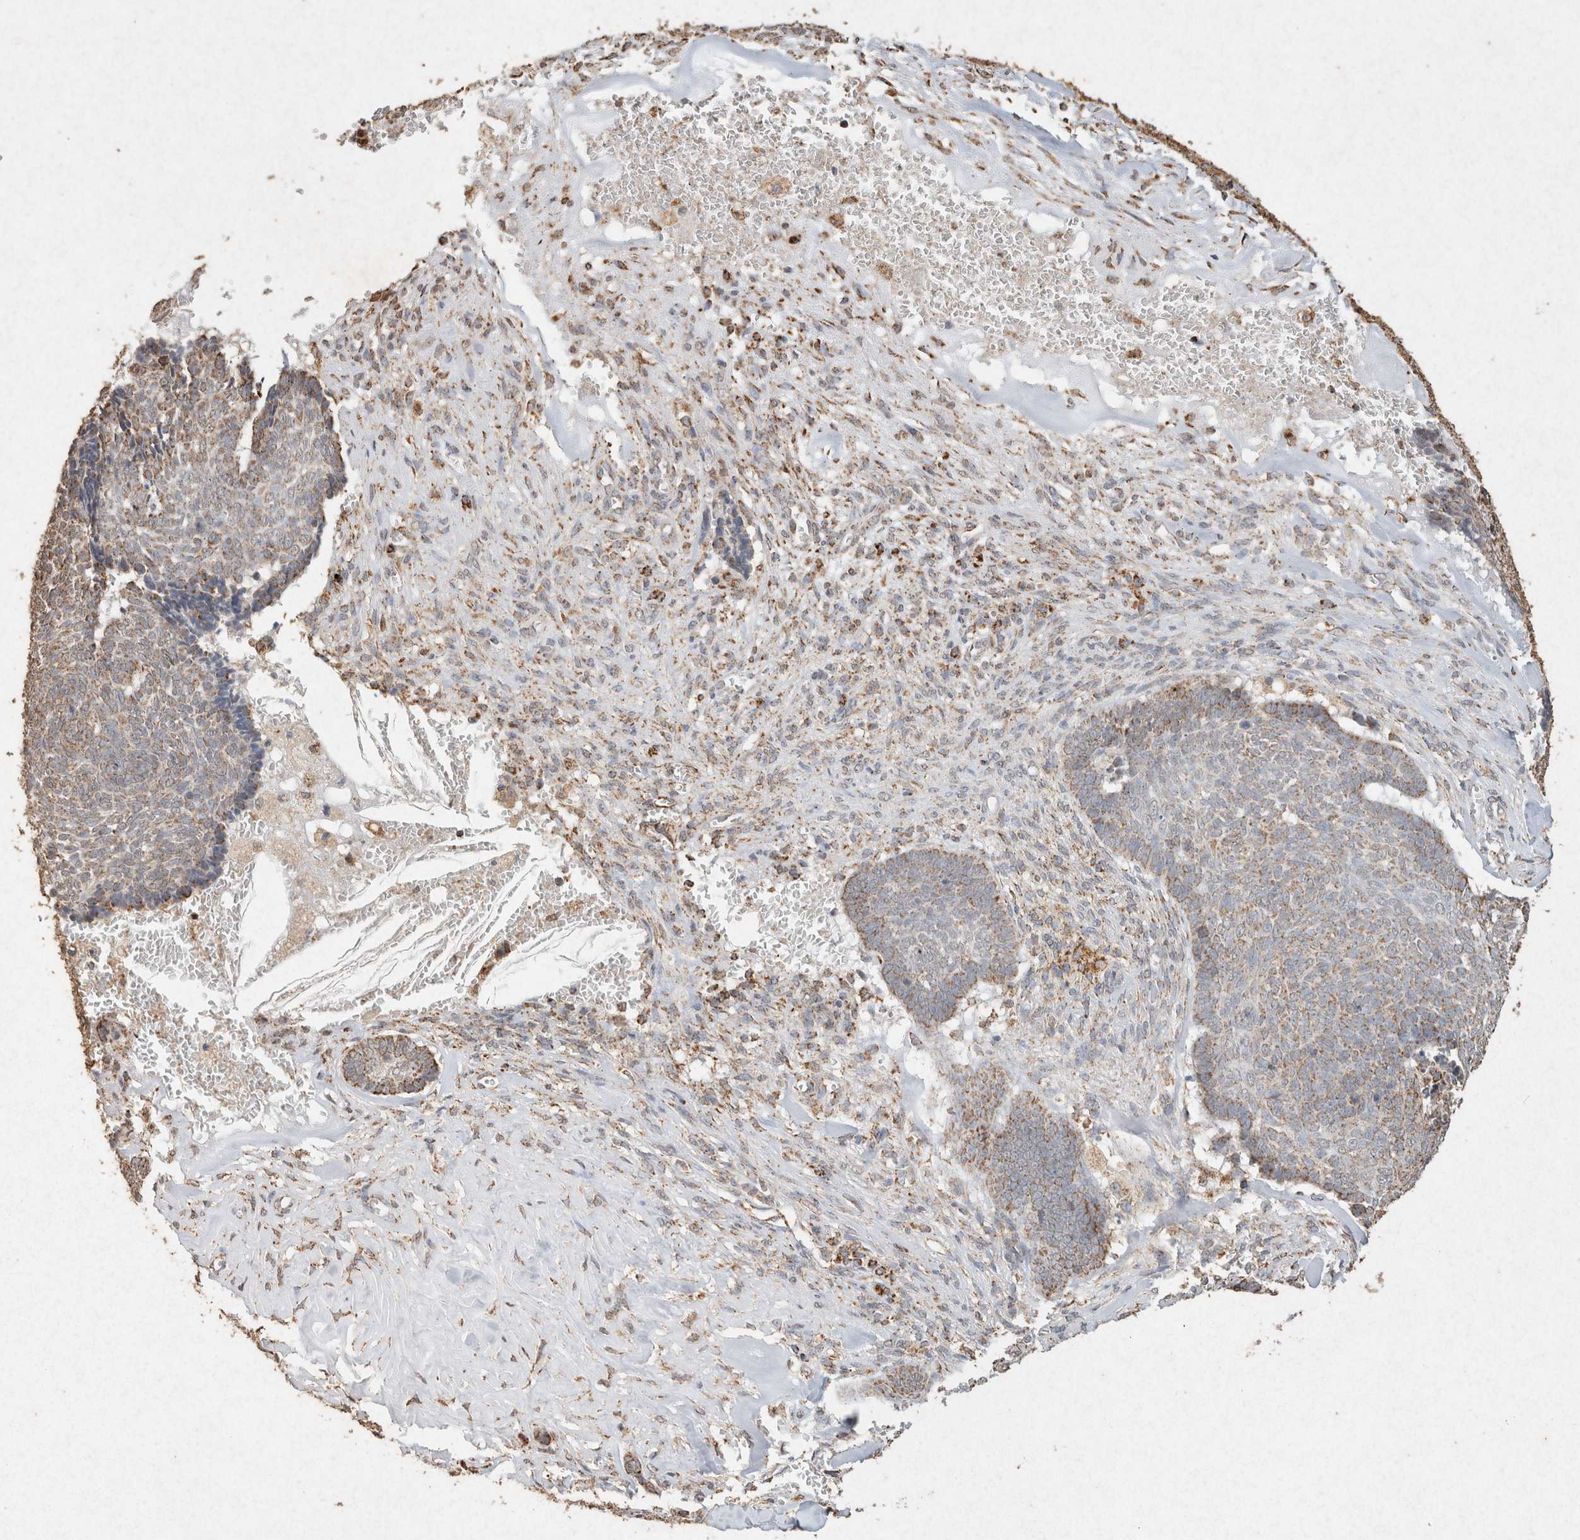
{"staining": {"intensity": "moderate", "quantity": "25%-75%", "location": "cytoplasmic/membranous"}, "tissue": "skin cancer", "cell_type": "Tumor cells", "image_type": "cancer", "snomed": [{"axis": "morphology", "description": "Basal cell carcinoma"}, {"axis": "topography", "description": "Skin"}], "caption": "This micrograph reveals IHC staining of basal cell carcinoma (skin), with medium moderate cytoplasmic/membranous expression in about 25%-75% of tumor cells.", "gene": "SDC2", "patient": {"sex": "male", "age": 84}}